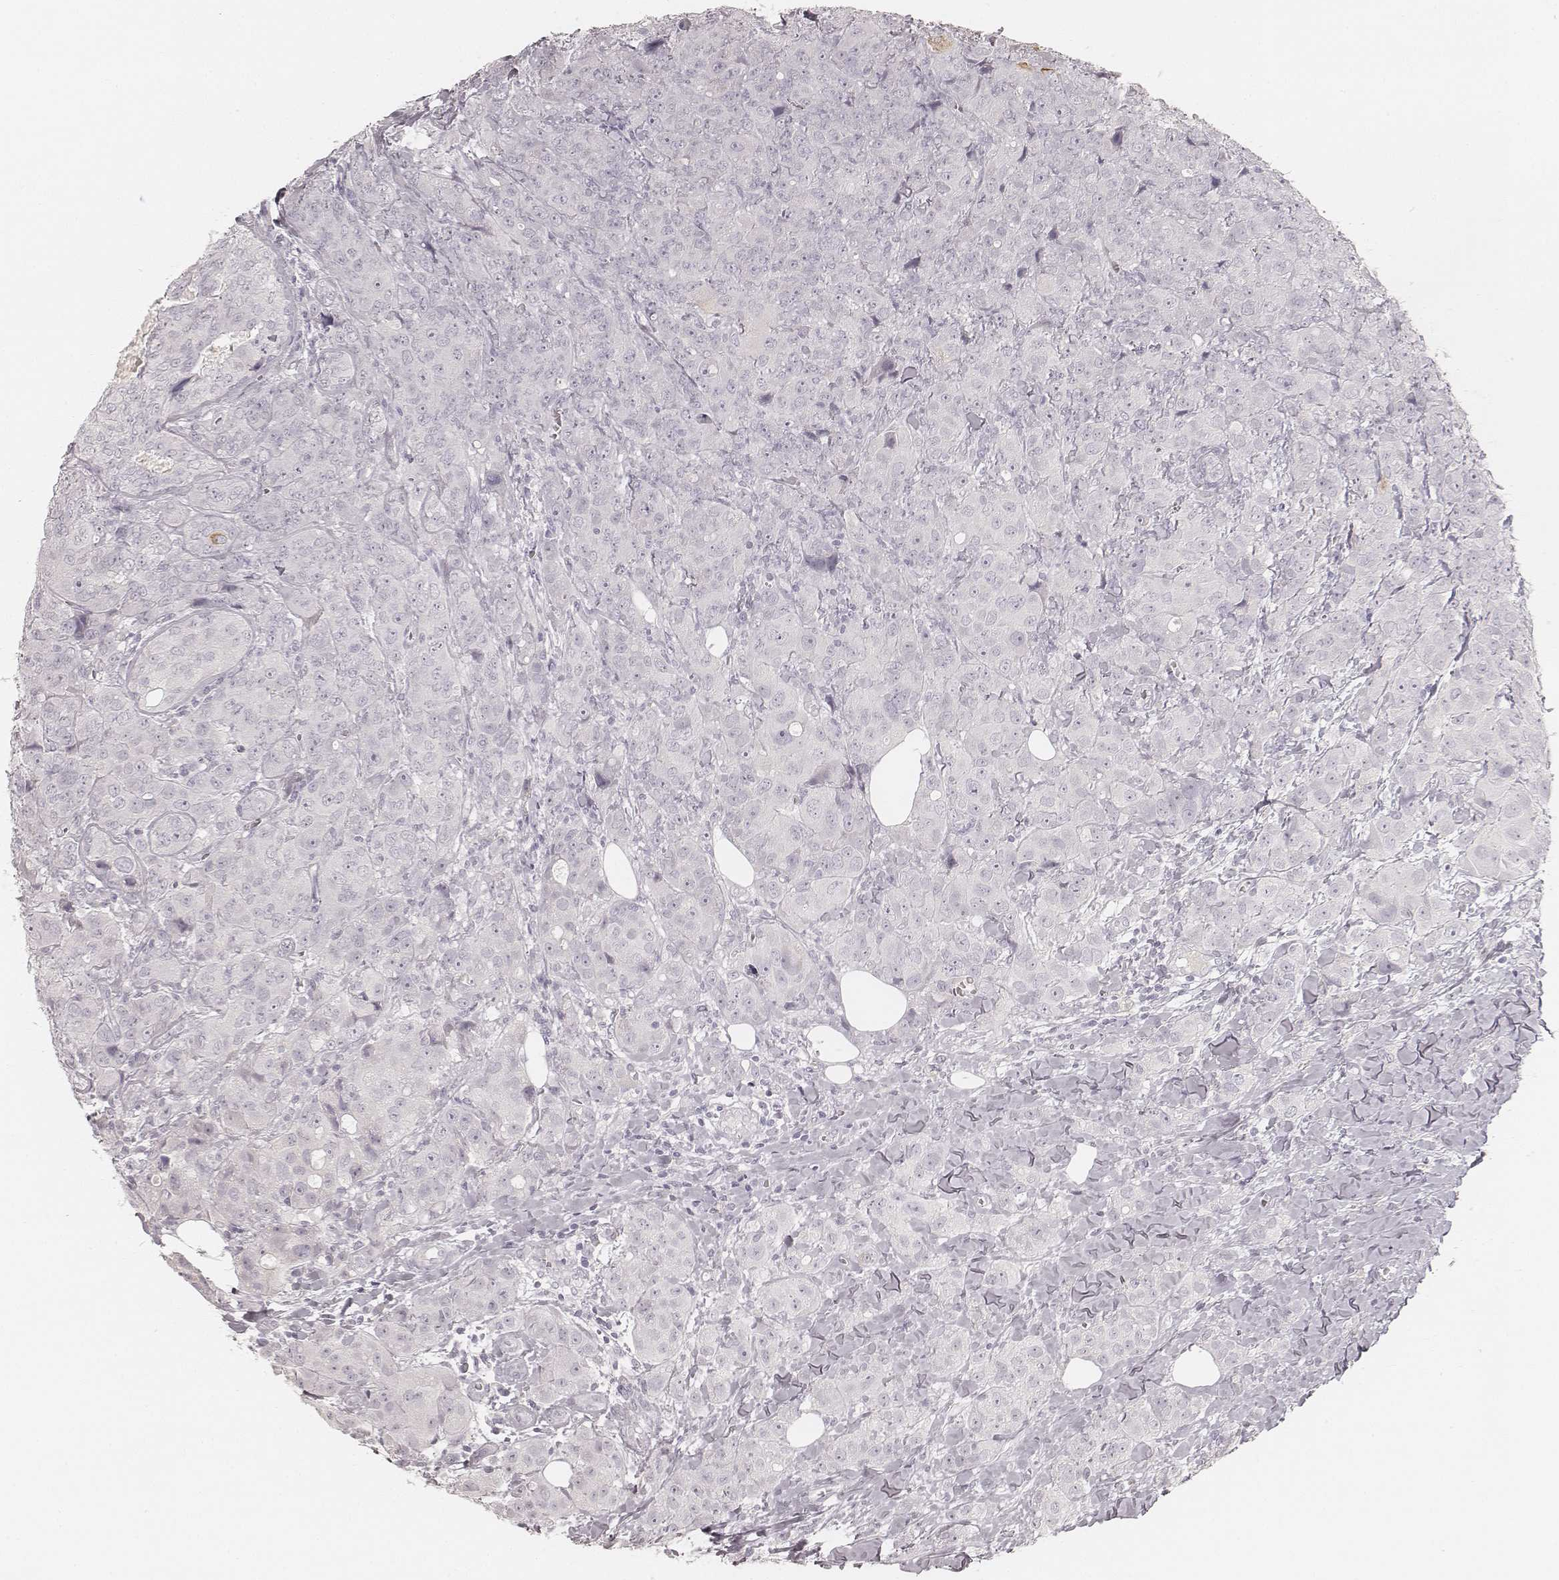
{"staining": {"intensity": "negative", "quantity": "none", "location": "none"}, "tissue": "breast cancer", "cell_type": "Tumor cells", "image_type": "cancer", "snomed": [{"axis": "morphology", "description": "Duct carcinoma"}, {"axis": "topography", "description": "Breast"}], "caption": "Protein analysis of breast intraductal carcinoma displays no significant positivity in tumor cells.", "gene": "KRT31", "patient": {"sex": "female", "age": 43}}